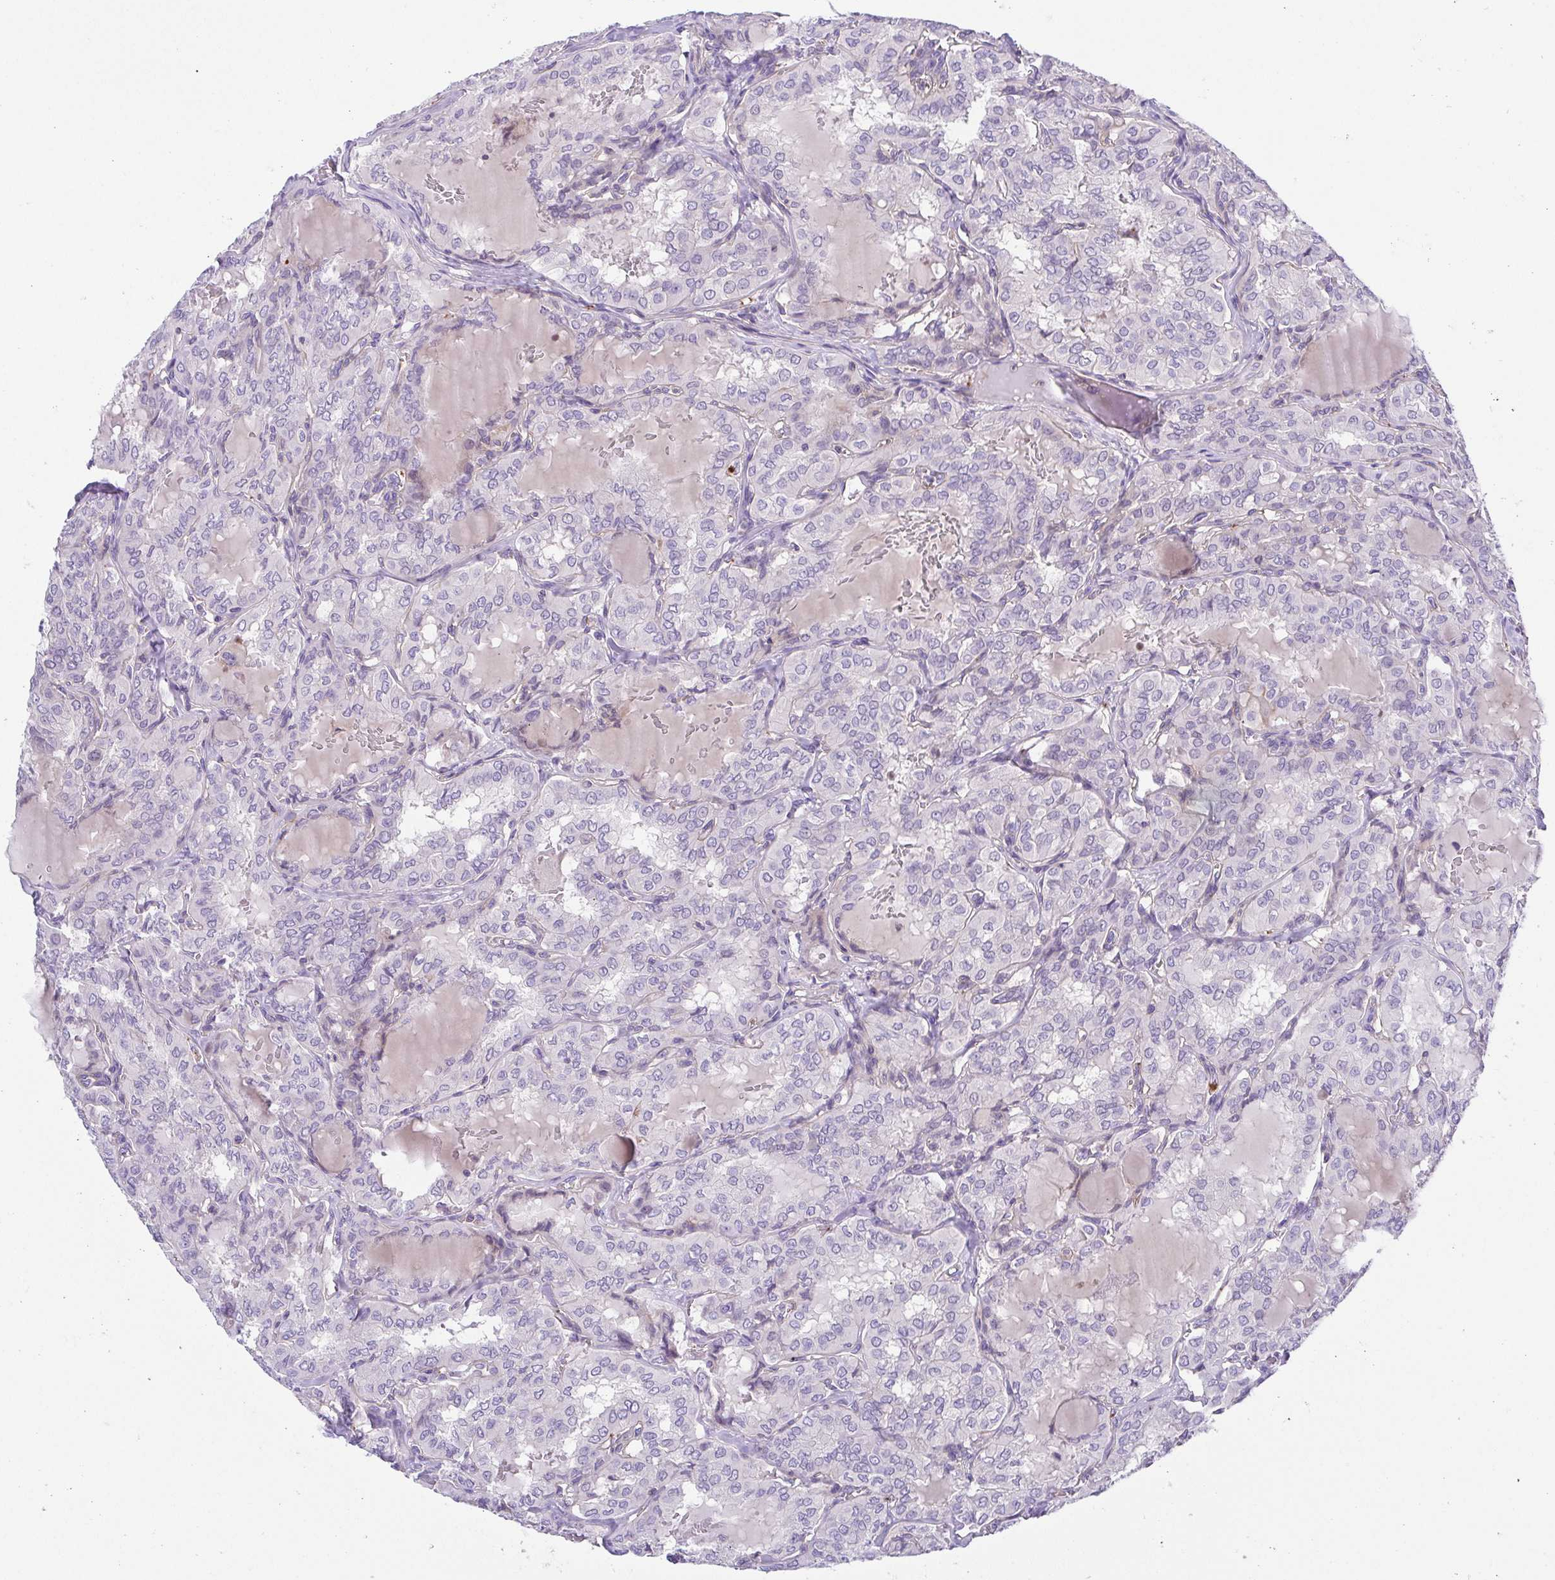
{"staining": {"intensity": "negative", "quantity": "none", "location": "none"}, "tissue": "thyroid cancer", "cell_type": "Tumor cells", "image_type": "cancer", "snomed": [{"axis": "morphology", "description": "Papillary adenocarcinoma, NOS"}, {"axis": "topography", "description": "Thyroid gland"}], "caption": "Immunohistochemical staining of thyroid cancer (papillary adenocarcinoma) demonstrates no significant staining in tumor cells.", "gene": "PRR14L", "patient": {"sex": "male", "age": 20}}